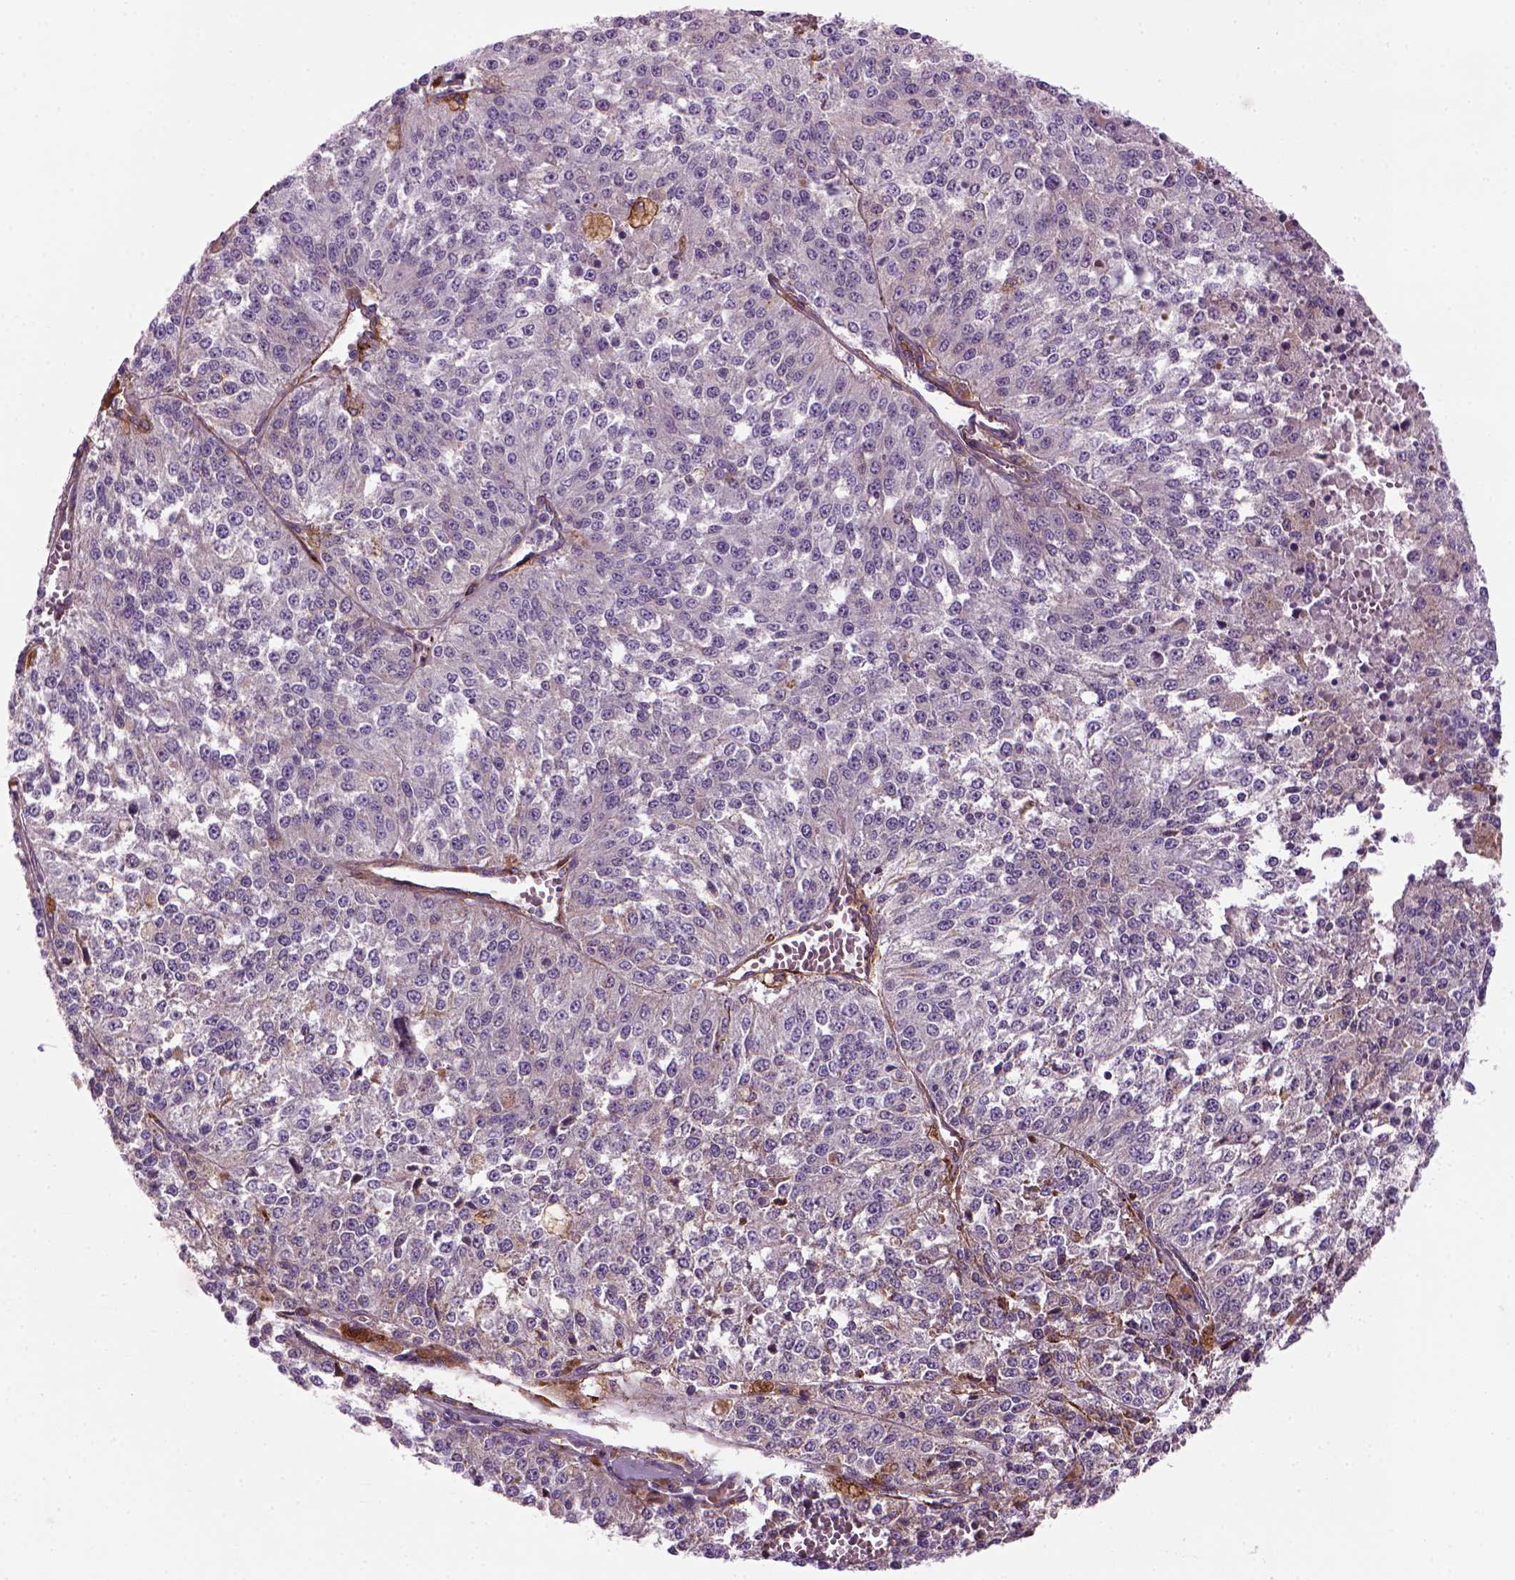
{"staining": {"intensity": "negative", "quantity": "none", "location": "none"}, "tissue": "melanoma", "cell_type": "Tumor cells", "image_type": "cancer", "snomed": [{"axis": "morphology", "description": "Malignant melanoma, Metastatic site"}, {"axis": "topography", "description": "Lymph node"}], "caption": "Immunohistochemistry (IHC) image of neoplastic tissue: malignant melanoma (metastatic site) stained with DAB displays no significant protein expression in tumor cells.", "gene": "MARCKS", "patient": {"sex": "female", "age": 64}}